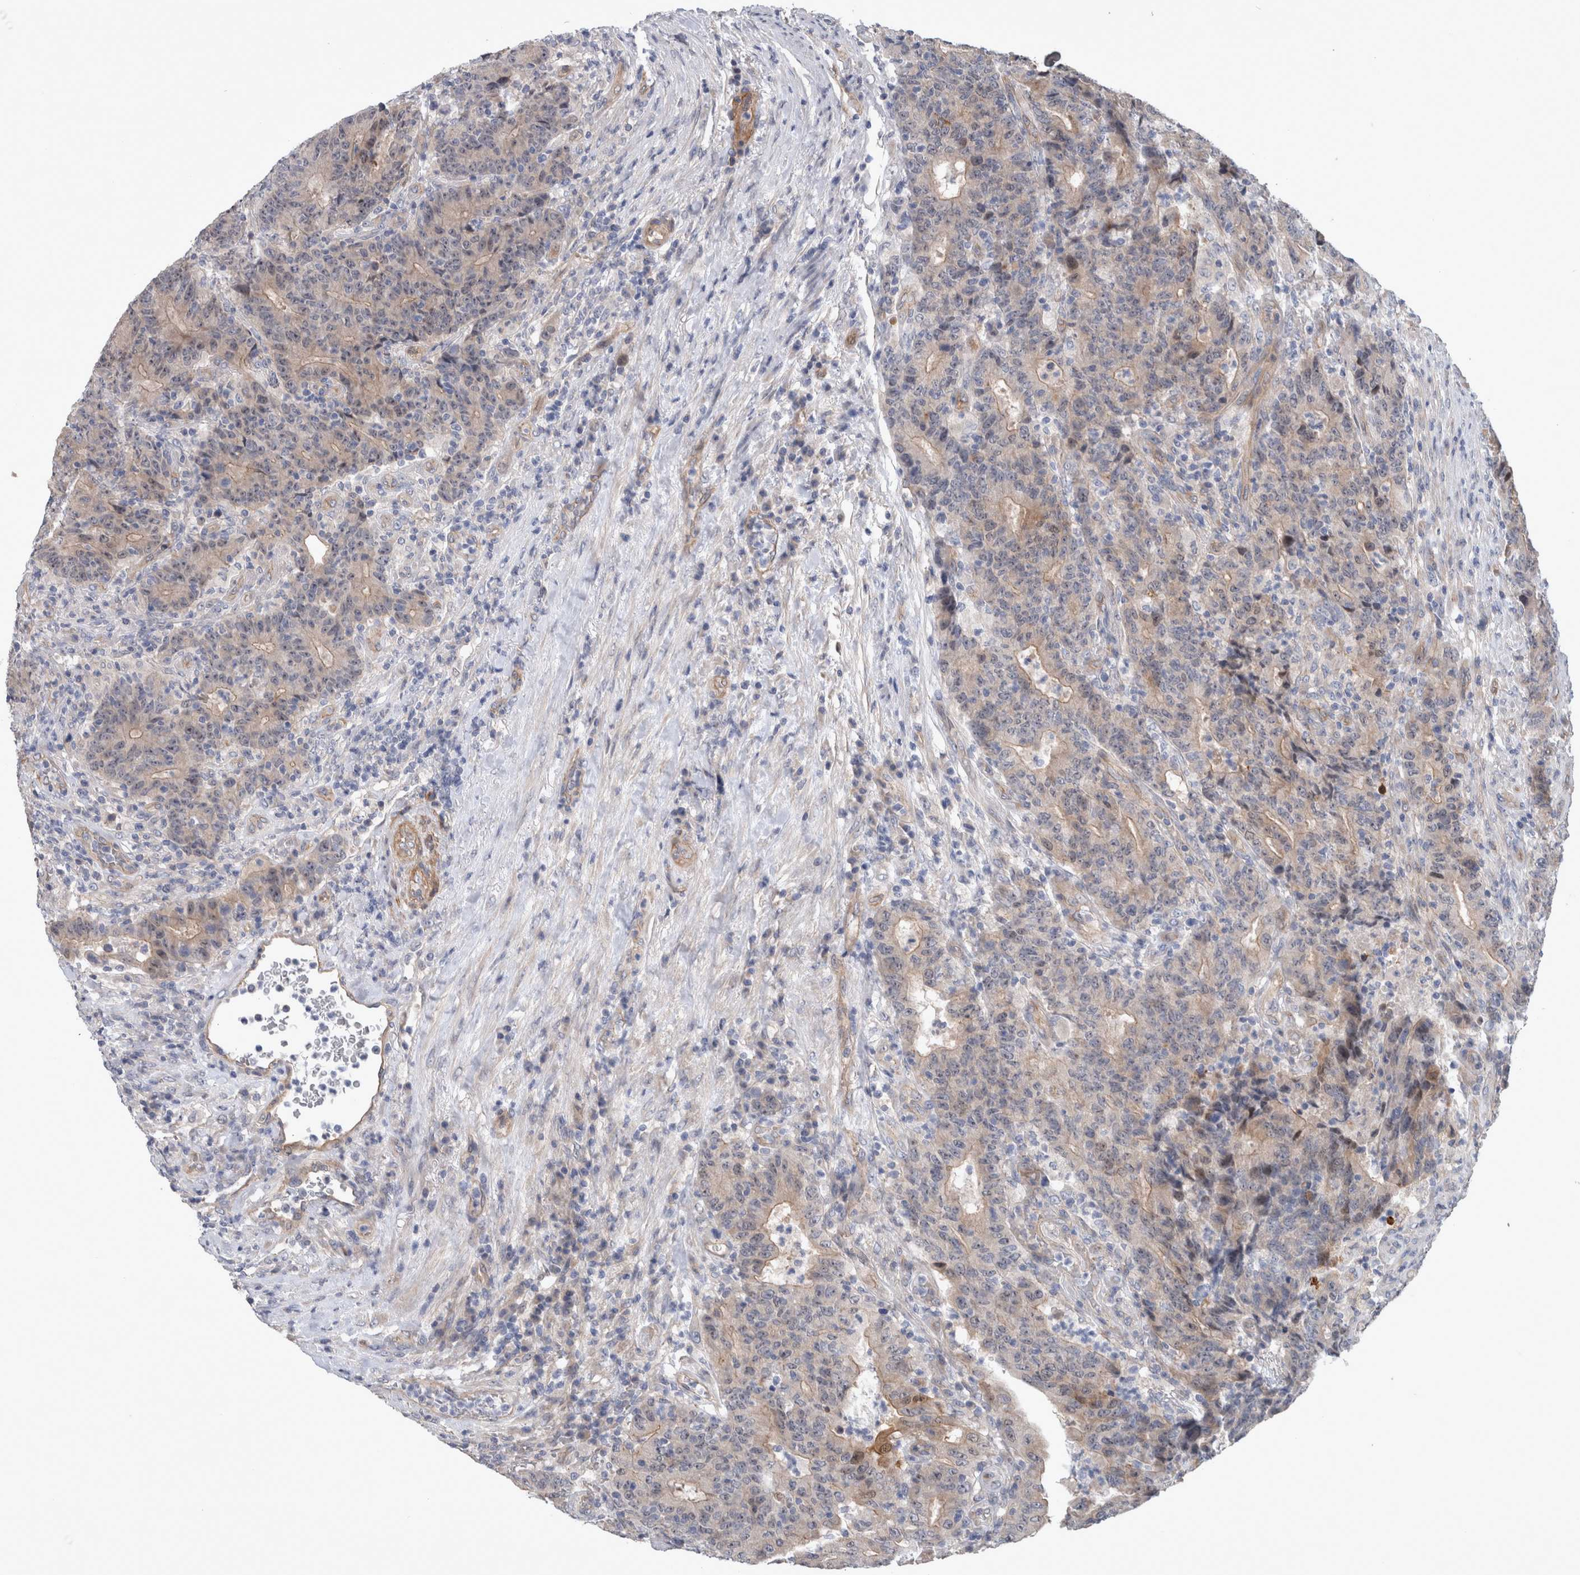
{"staining": {"intensity": "weak", "quantity": "25%-75%", "location": "cytoplasmic/membranous"}, "tissue": "colorectal cancer", "cell_type": "Tumor cells", "image_type": "cancer", "snomed": [{"axis": "morphology", "description": "Normal tissue, NOS"}, {"axis": "morphology", "description": "Adenocarcinoma, NOS"}, {"axis": "topography", "description": "Colon"}], "caption": "The image demonstrates a brown stain indicating the presence of a protein in the cytoplasmic/membranous of tumor cells in colorectal cancer.", "gene": "BCAM", "patient": {"sex": "female", "age": 75}}